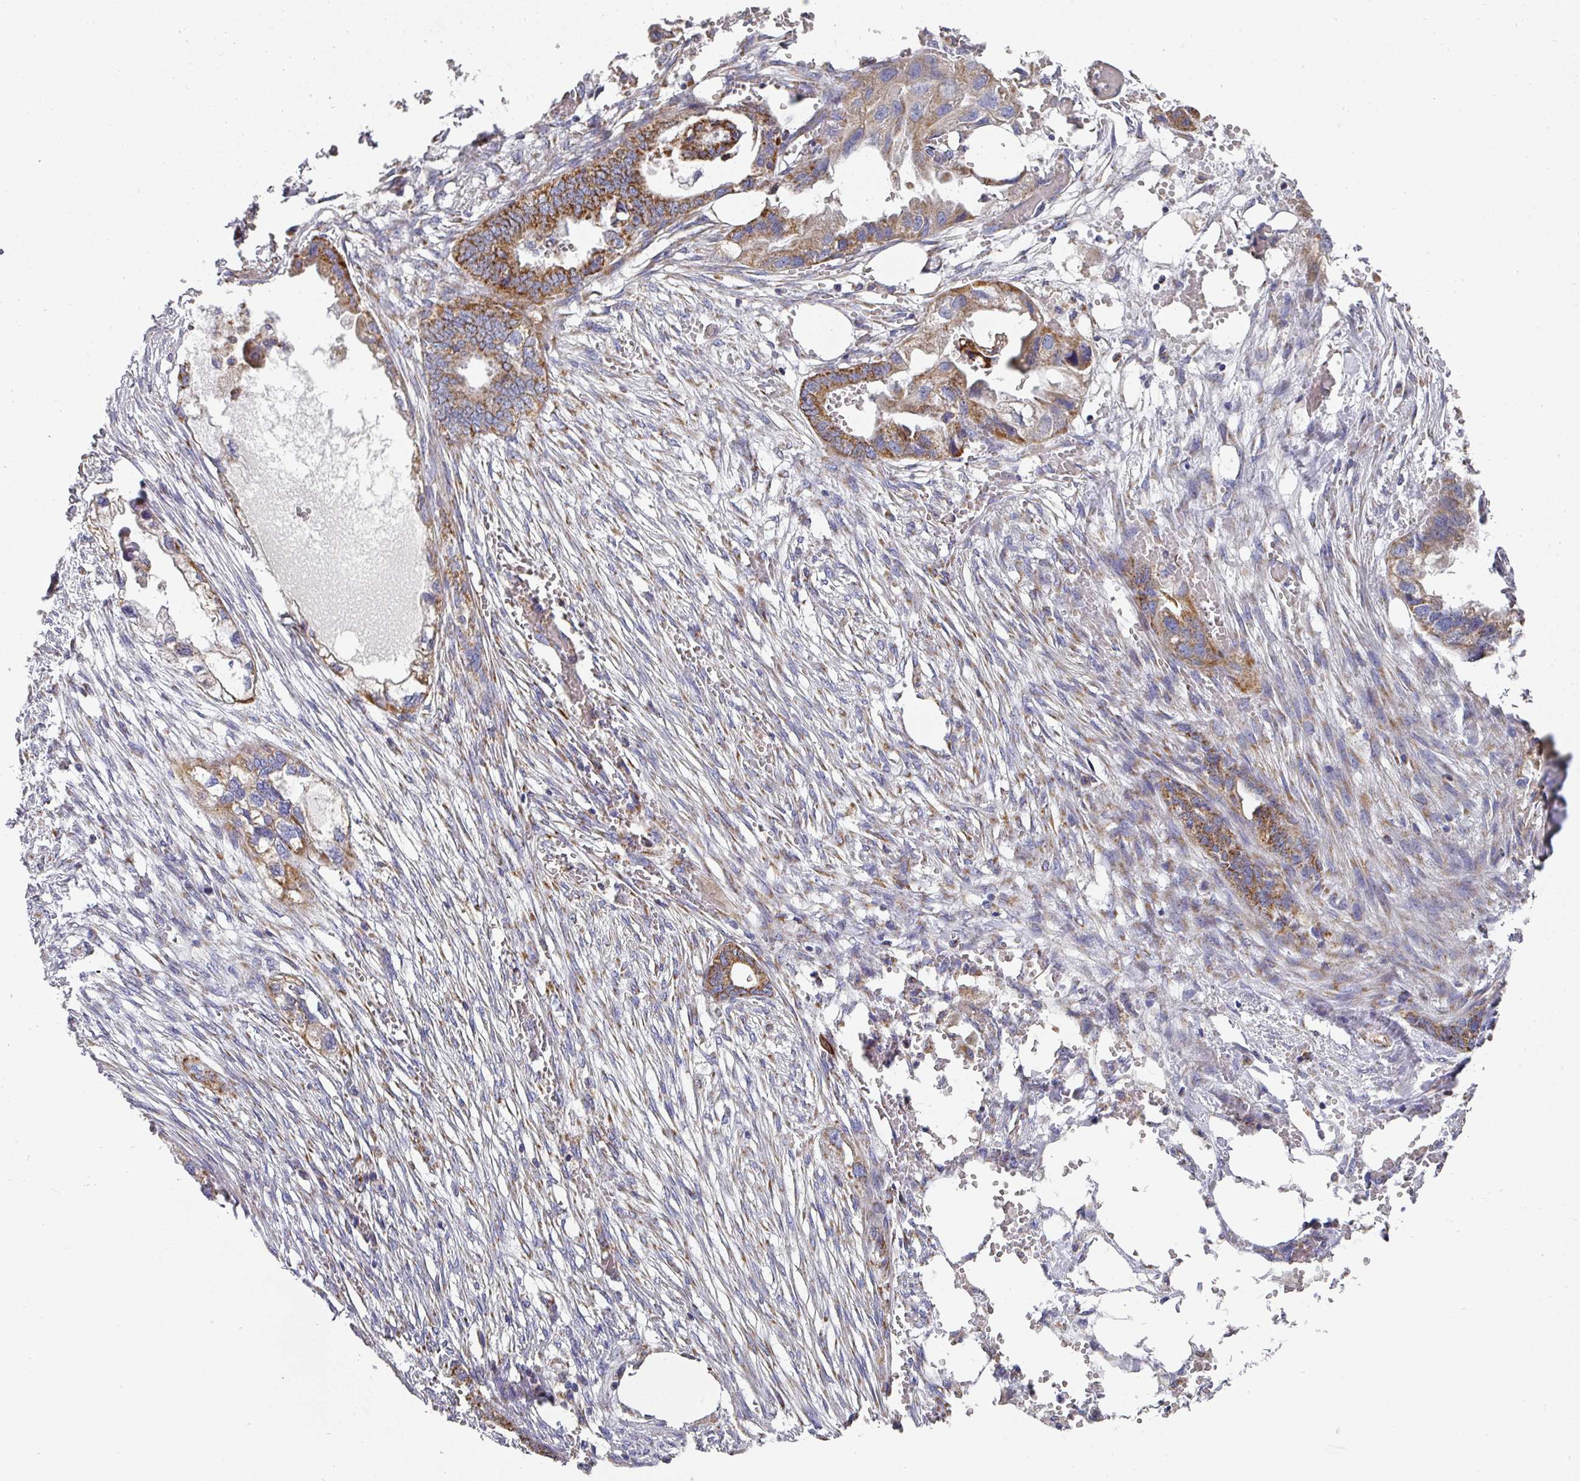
{"staining": {"intensity": "moderate", "quantity": ">75%", "location": "cytoplasmic/membranous"}, "tissue": "endometrial cancer", "cell_type": "Tumor cells", "image_type": "cancer", "snomed": [{"axis": "morphology", "description": "Adenocarcinoma, NOS"}, {"axis": "morphology", "description": "Adenocarcinoma, metastatic, NOS"}, {"axis": "topography", "description": "Adipose tissue"}, {"axis": "topography", "description": "Endometrium"}], "caption": "Endometrial cancer (adenocarcinoma) stained for a protein (brown) demonstrates moderate cytoplasmic/membranous positive staining in approximately >75% of tumor cells.", "gene": "UQCRFS1", "patient": {"sex": "female", "age": 67}}